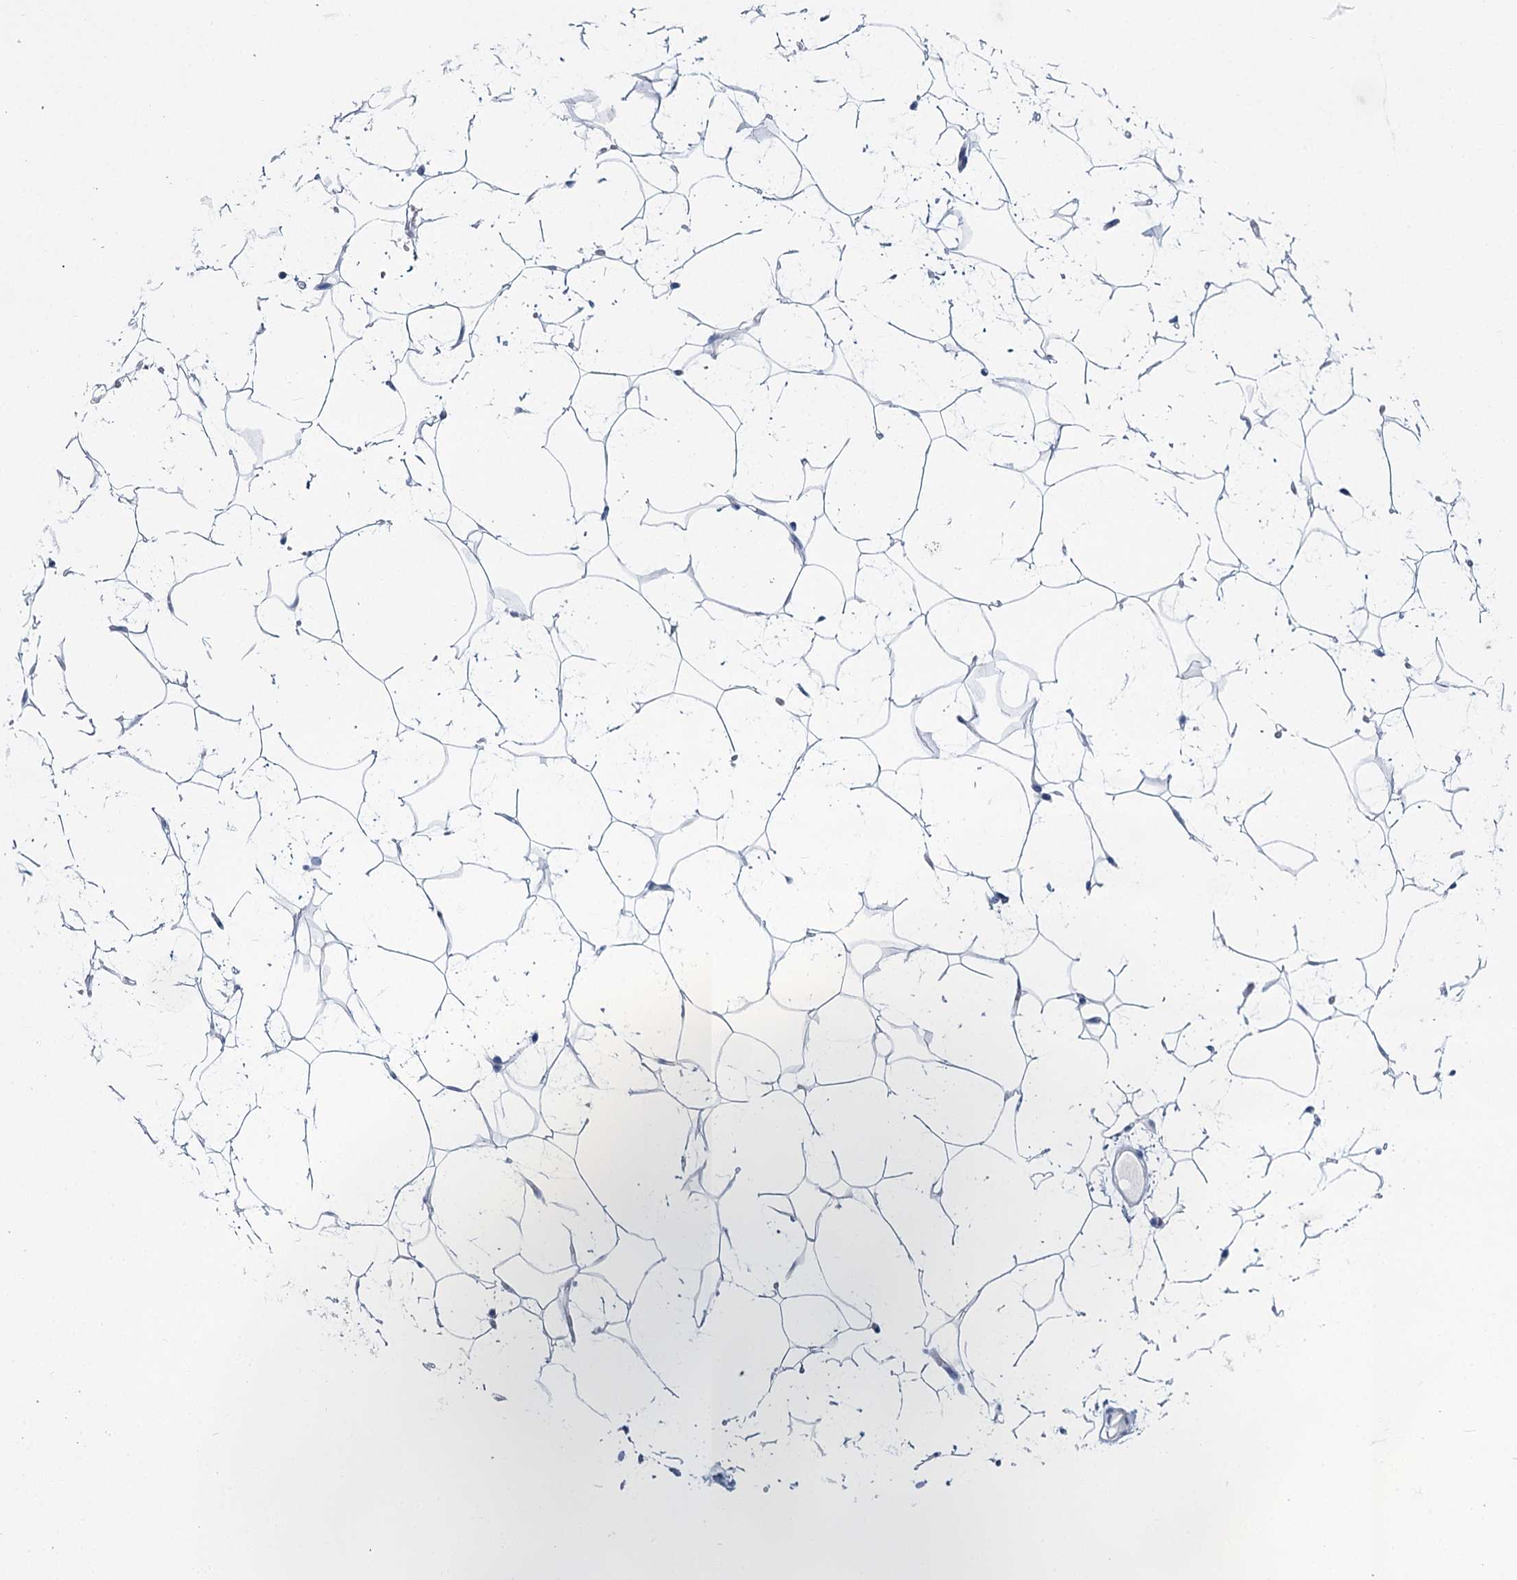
{"staining": {"intensity": "negative", "quantity": "none", "location": "none"}, "tissue": "adipose tissue", "cell_type": "Adipocytes", "image_type": "normal", "snomed": [{"axis": "morphology", "description": "Normal tissue, NOS"}, {"axis": "topography", "description": "Breast"}], "caption": "Adipose tissue stained for a protein using immunohistochemistry (IHC) demonstrates no staining adipocytes.", "gene": "METTL7B", "patient": {"sex": "female", "age": 26}}